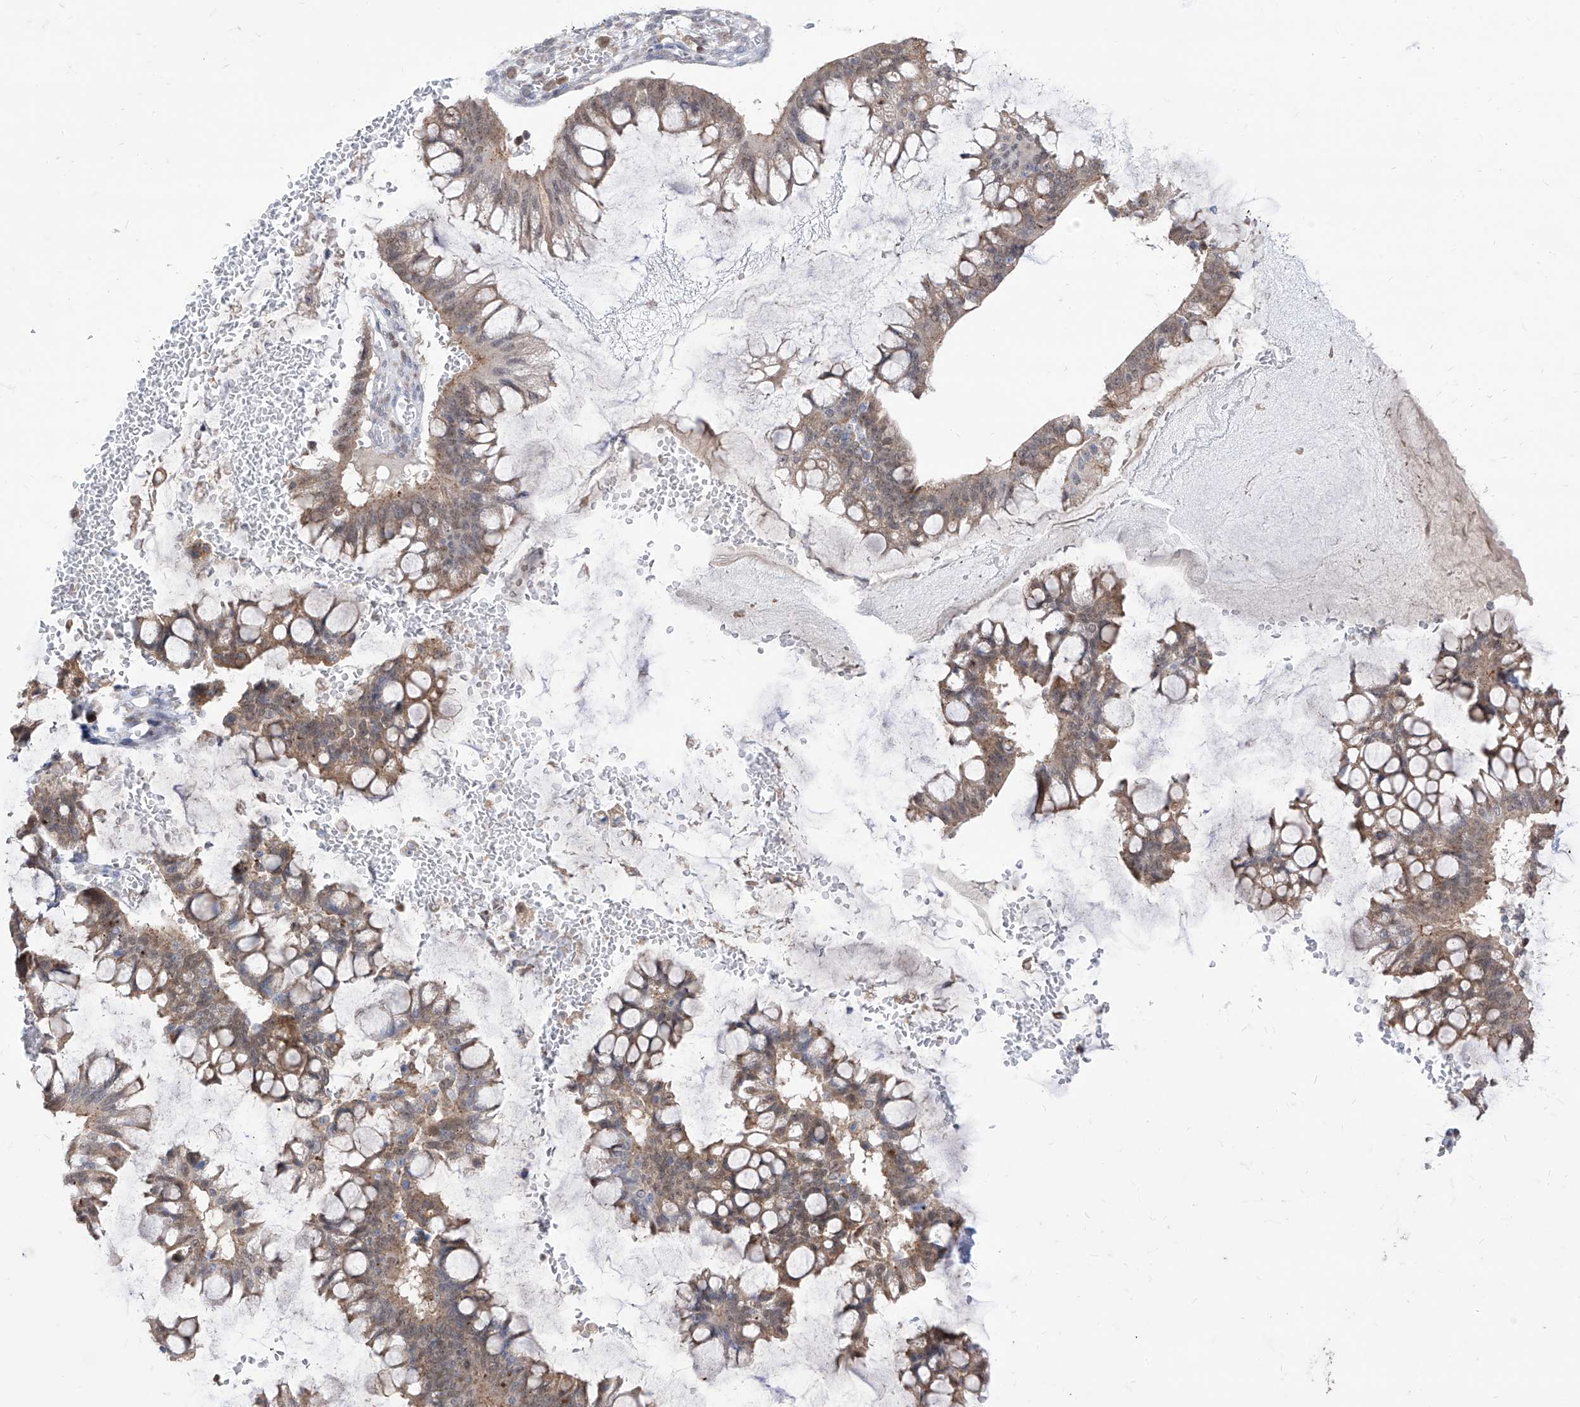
{"staining": {"intensity": "moderate", "quantity": "<25%", "location": "cytoplasmic/membranous,nuclear"}, "tissue": "ovarian cancer", "cell_type": "Tumor cells", "image_type": "cancer", "snomed": [{"axis": "morphology", "description": "Cystadenocarcinoma, mucinous, NOS"}, {"axis": "topography", "description": "Ovary"}], "caption": "Immunohistochemical staining of human ovarian mucinous cystadenocarcinoma exhibits low levels of moderate cytoplasmic/membranous and nuclear protein staining in about <25% of tumor cells. Nuclei are stained in blue.", "gene": "BROX", "patient": {"sex": "female", "age": 73}}